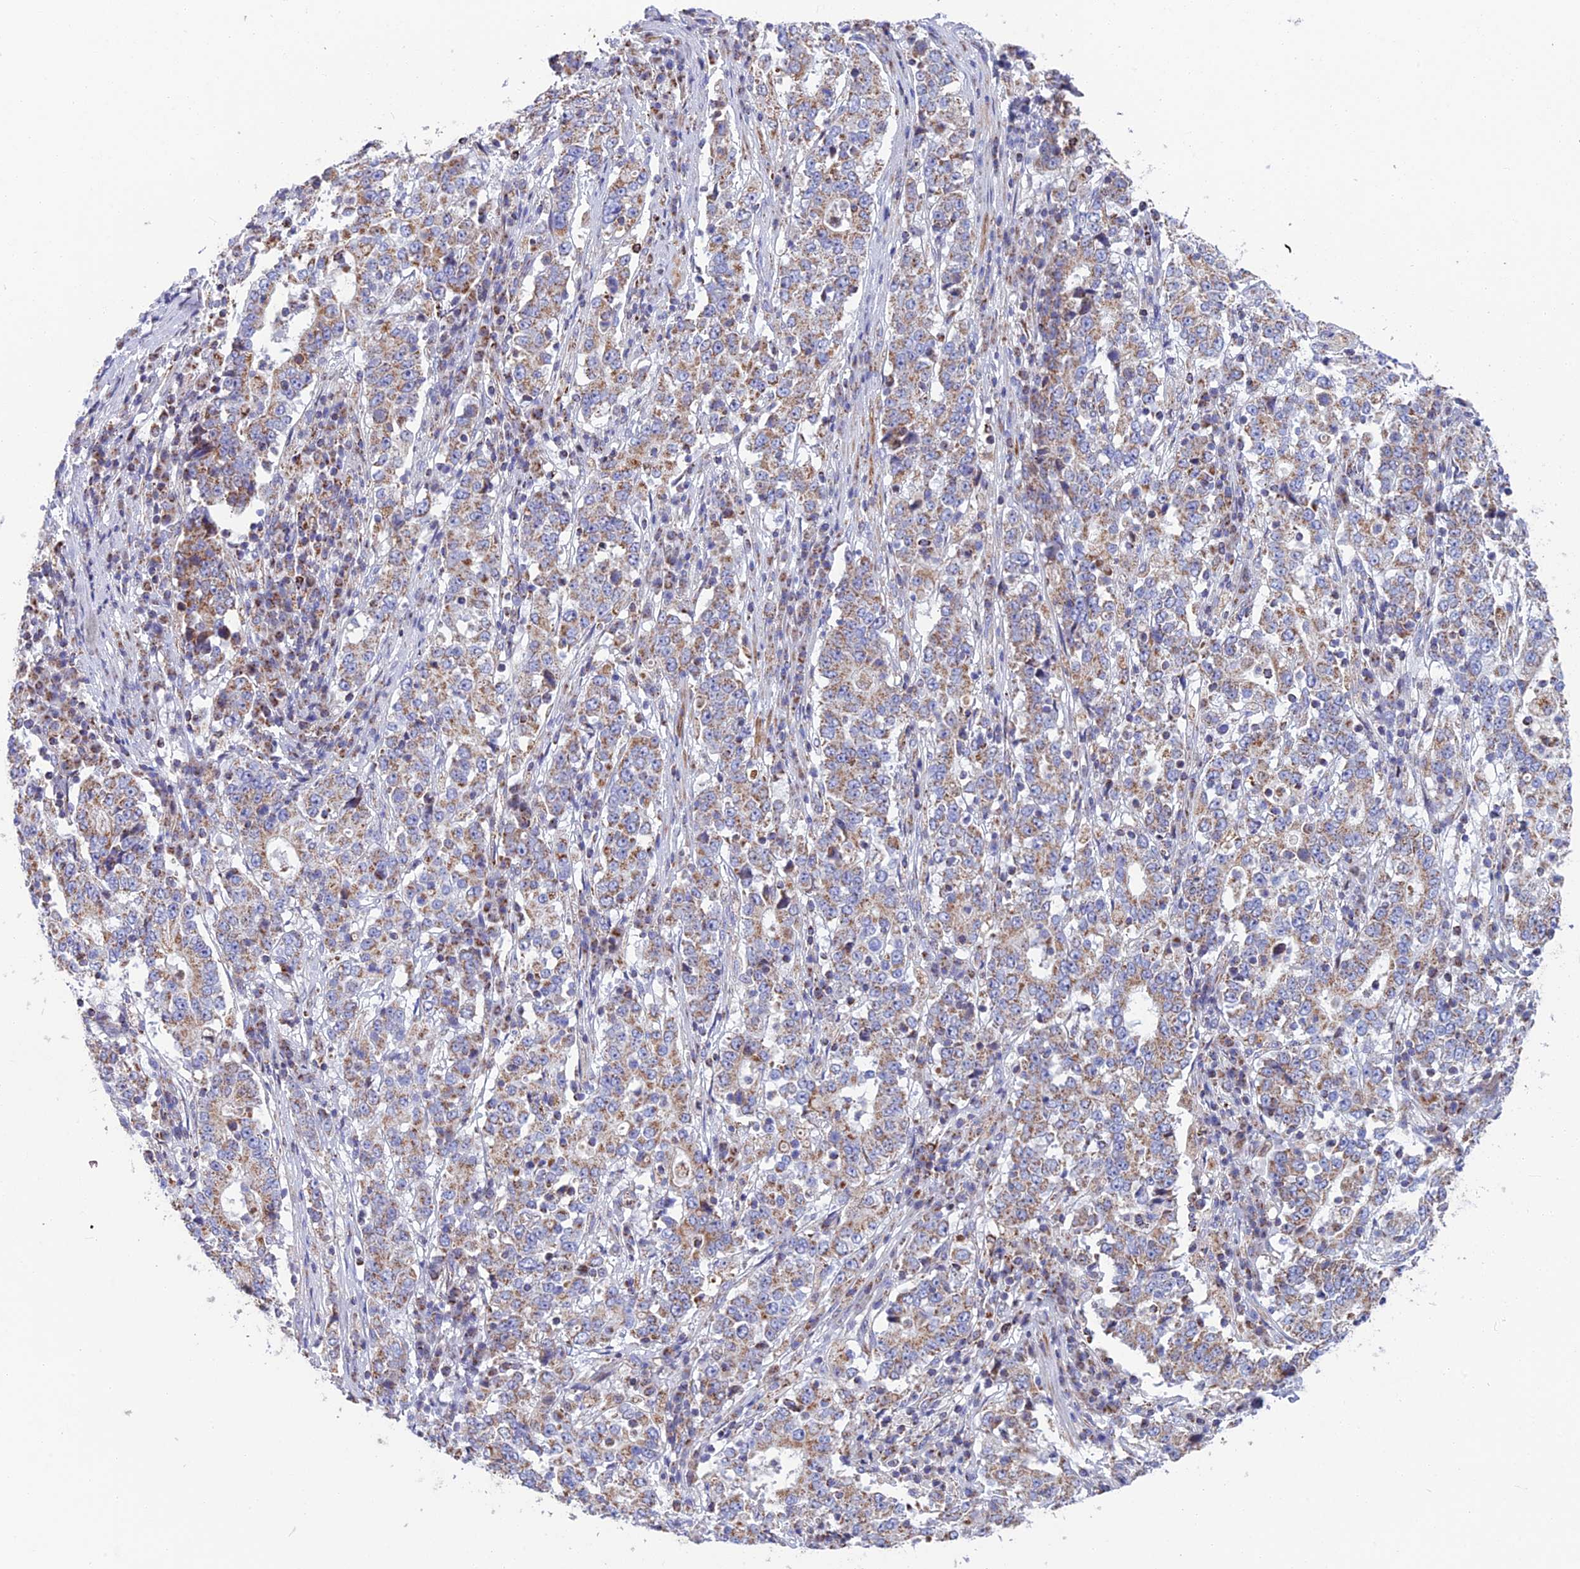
{"staining": {"intensity": "moderate", "quantity": ">75%", "location": "cytoplasmic/membranous"}, "tissue": "stomach cancer", "cell_type": "Tumor cells", "image_type": "cancer", "snomed": [{"axis": "morphology", "description": "Adenocarcinoma, NOS"}, {"axis": "topography", "description": "Stomach"}], "caption": "Moderate cytoplasmic/membranous staining for a protein is appreciated in approximately >75% of tumor cells of stomach cancer using IHC.", "gene": "CS", "patient": {"sex": "male", "age": 59}}